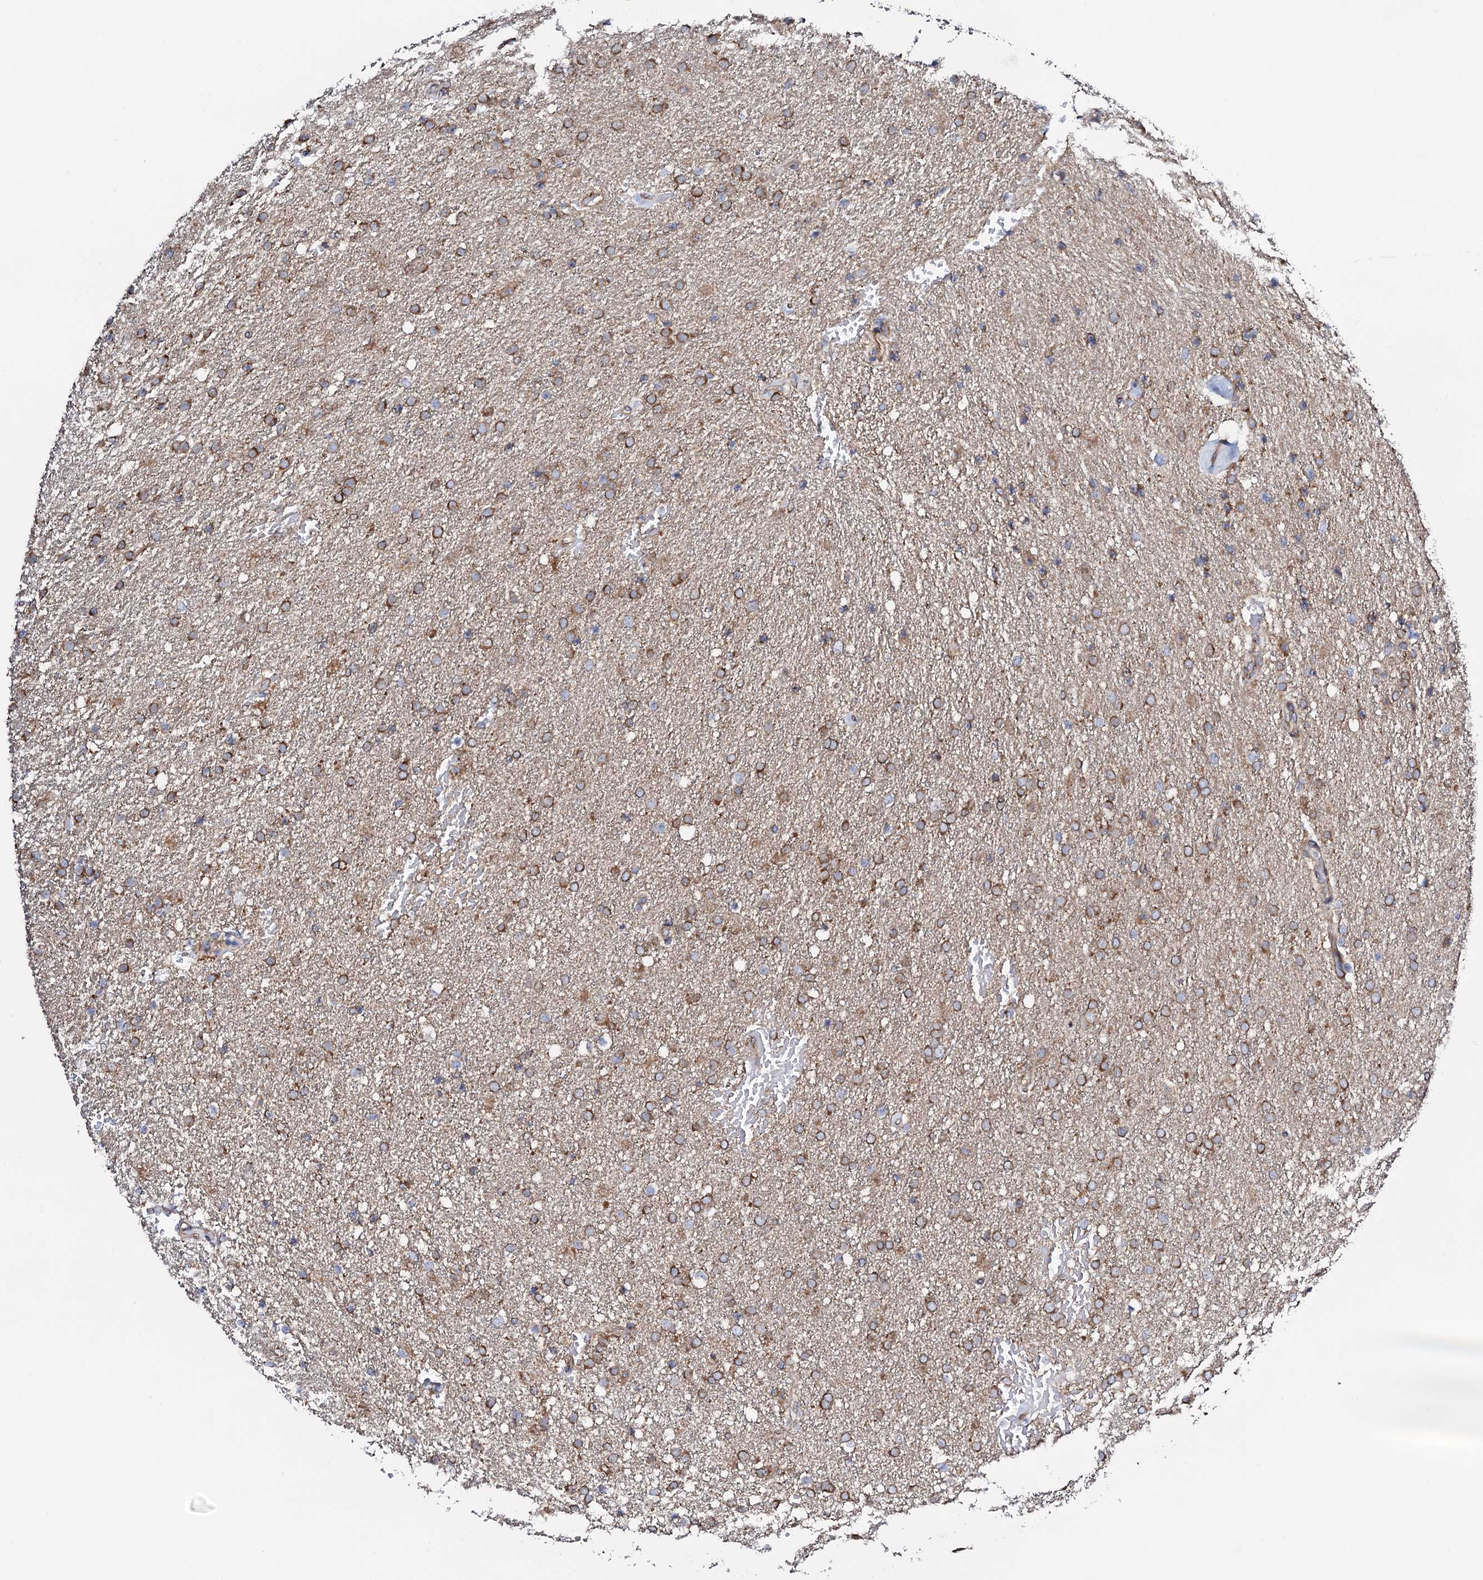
{"staining": {"intensity": "moderate", "quantity": "25%-75%", "location": "cytoplasmic/membranous"}, "tissue": "glioma", "cell_type": "Tumor cells", "image_type": "cancer", "snomed": [{"axis": "morphology", "description": "Glioma, malignant, High grade"}, {"axis": "topography", "description": "Brain"}], "caption": "A histopathology image of human glioma stained for a protein shows moderate cytoplasmic/membranous brown staining in tumor cells.", "gene": "STARD13", "patient": {"sex": "male", "age": 72}}